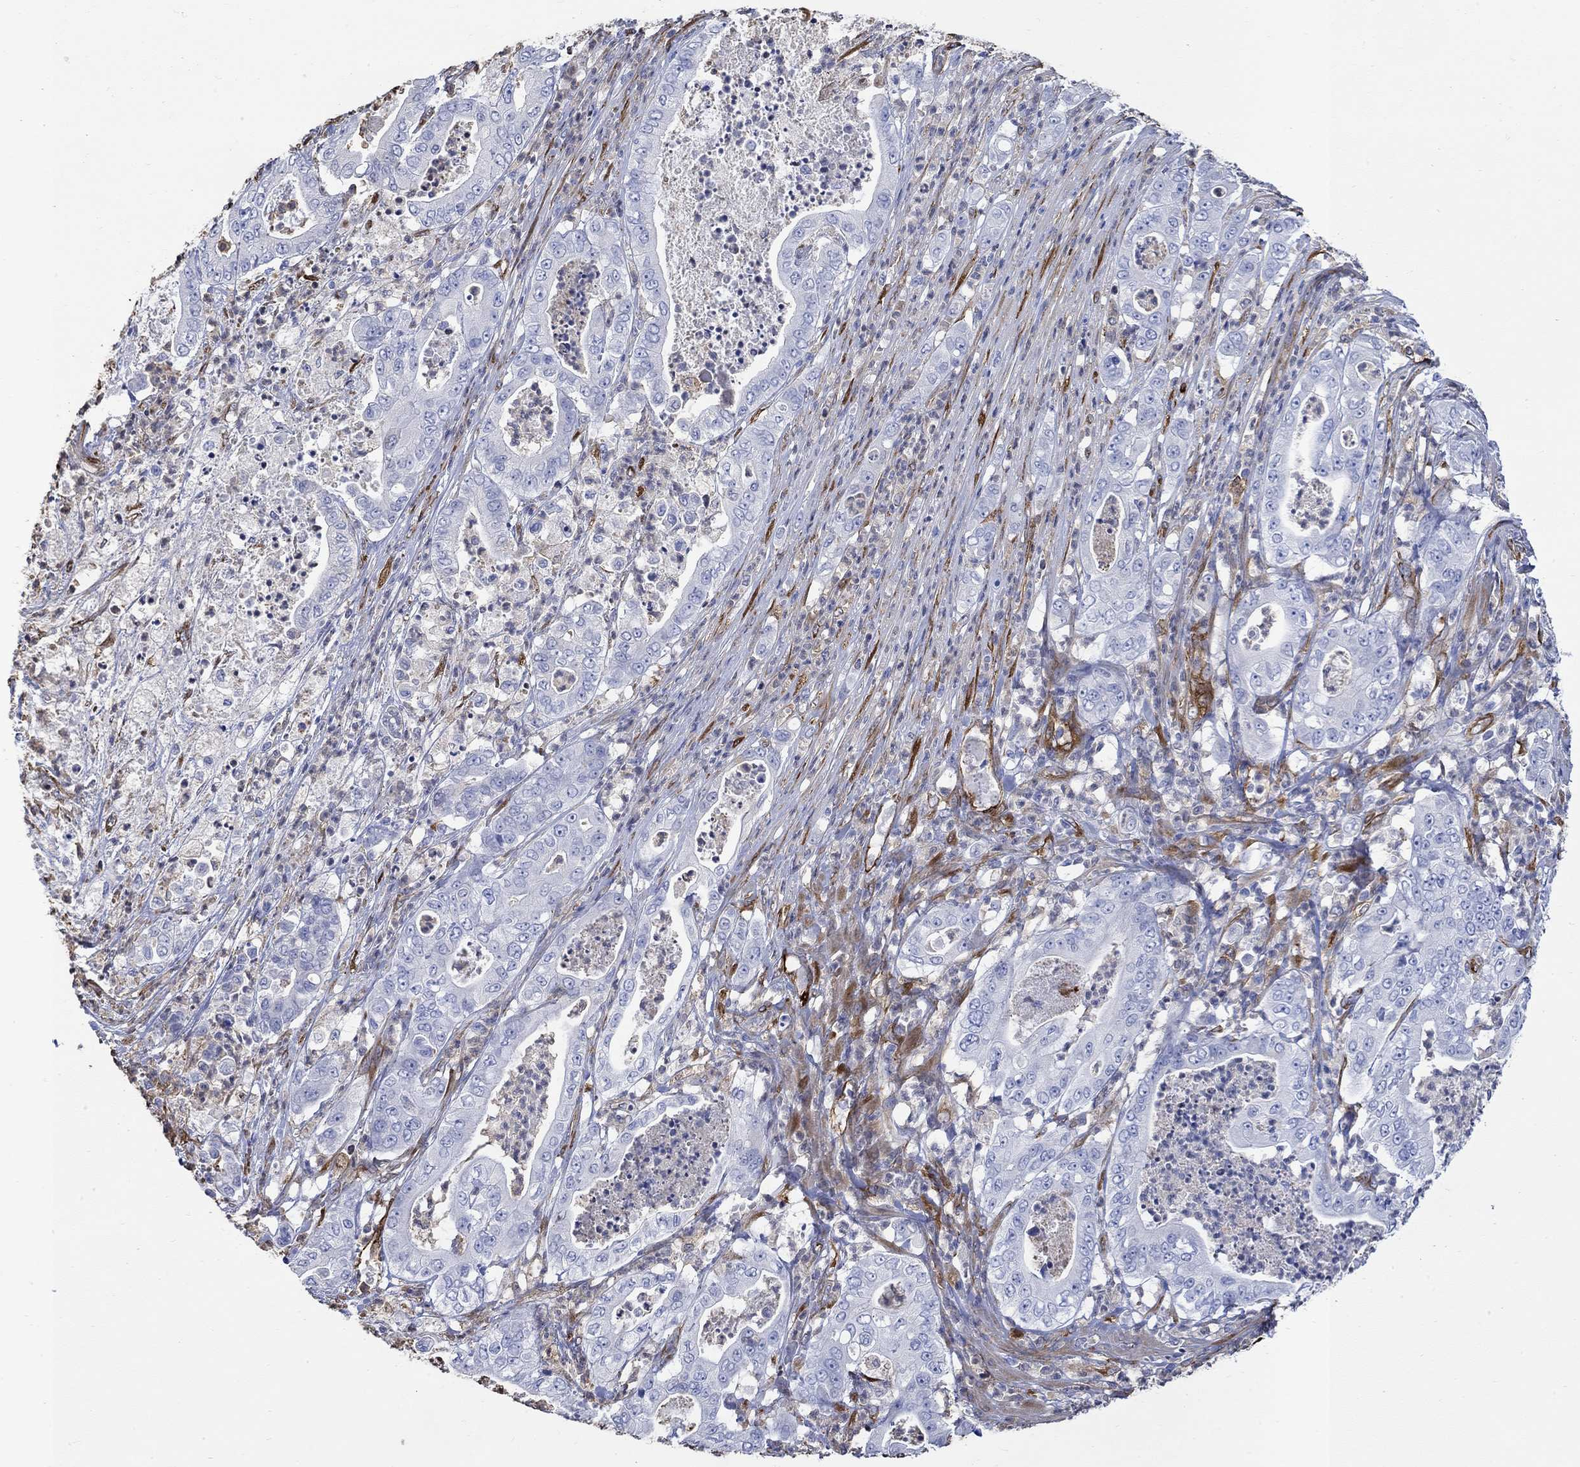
{"staining": {"intensity": "negative", "quantity": "none", "location": "none"}, "tissue": "pancreatic cancer", "cell_type": "Tumor cells", "image_type": "cancer", "snomed": [{"axis": "morphology", "description": "Adenocarcinoma, NOS"}, {"axis": "topography", "description": "Pancreas"}], "caption": "Immunohistochemistry (IHC) histopathology image of neoplastic tissue: adenocarcinoma (pancreatic) stained with DAB (3,3'-diaminobenzidine) reveals no significant protein expression in tumor cells. (DAB immunohistochemistry, high magnification).", "gene": "TGM2", "patient": {"sex": "male", "age": 71}}